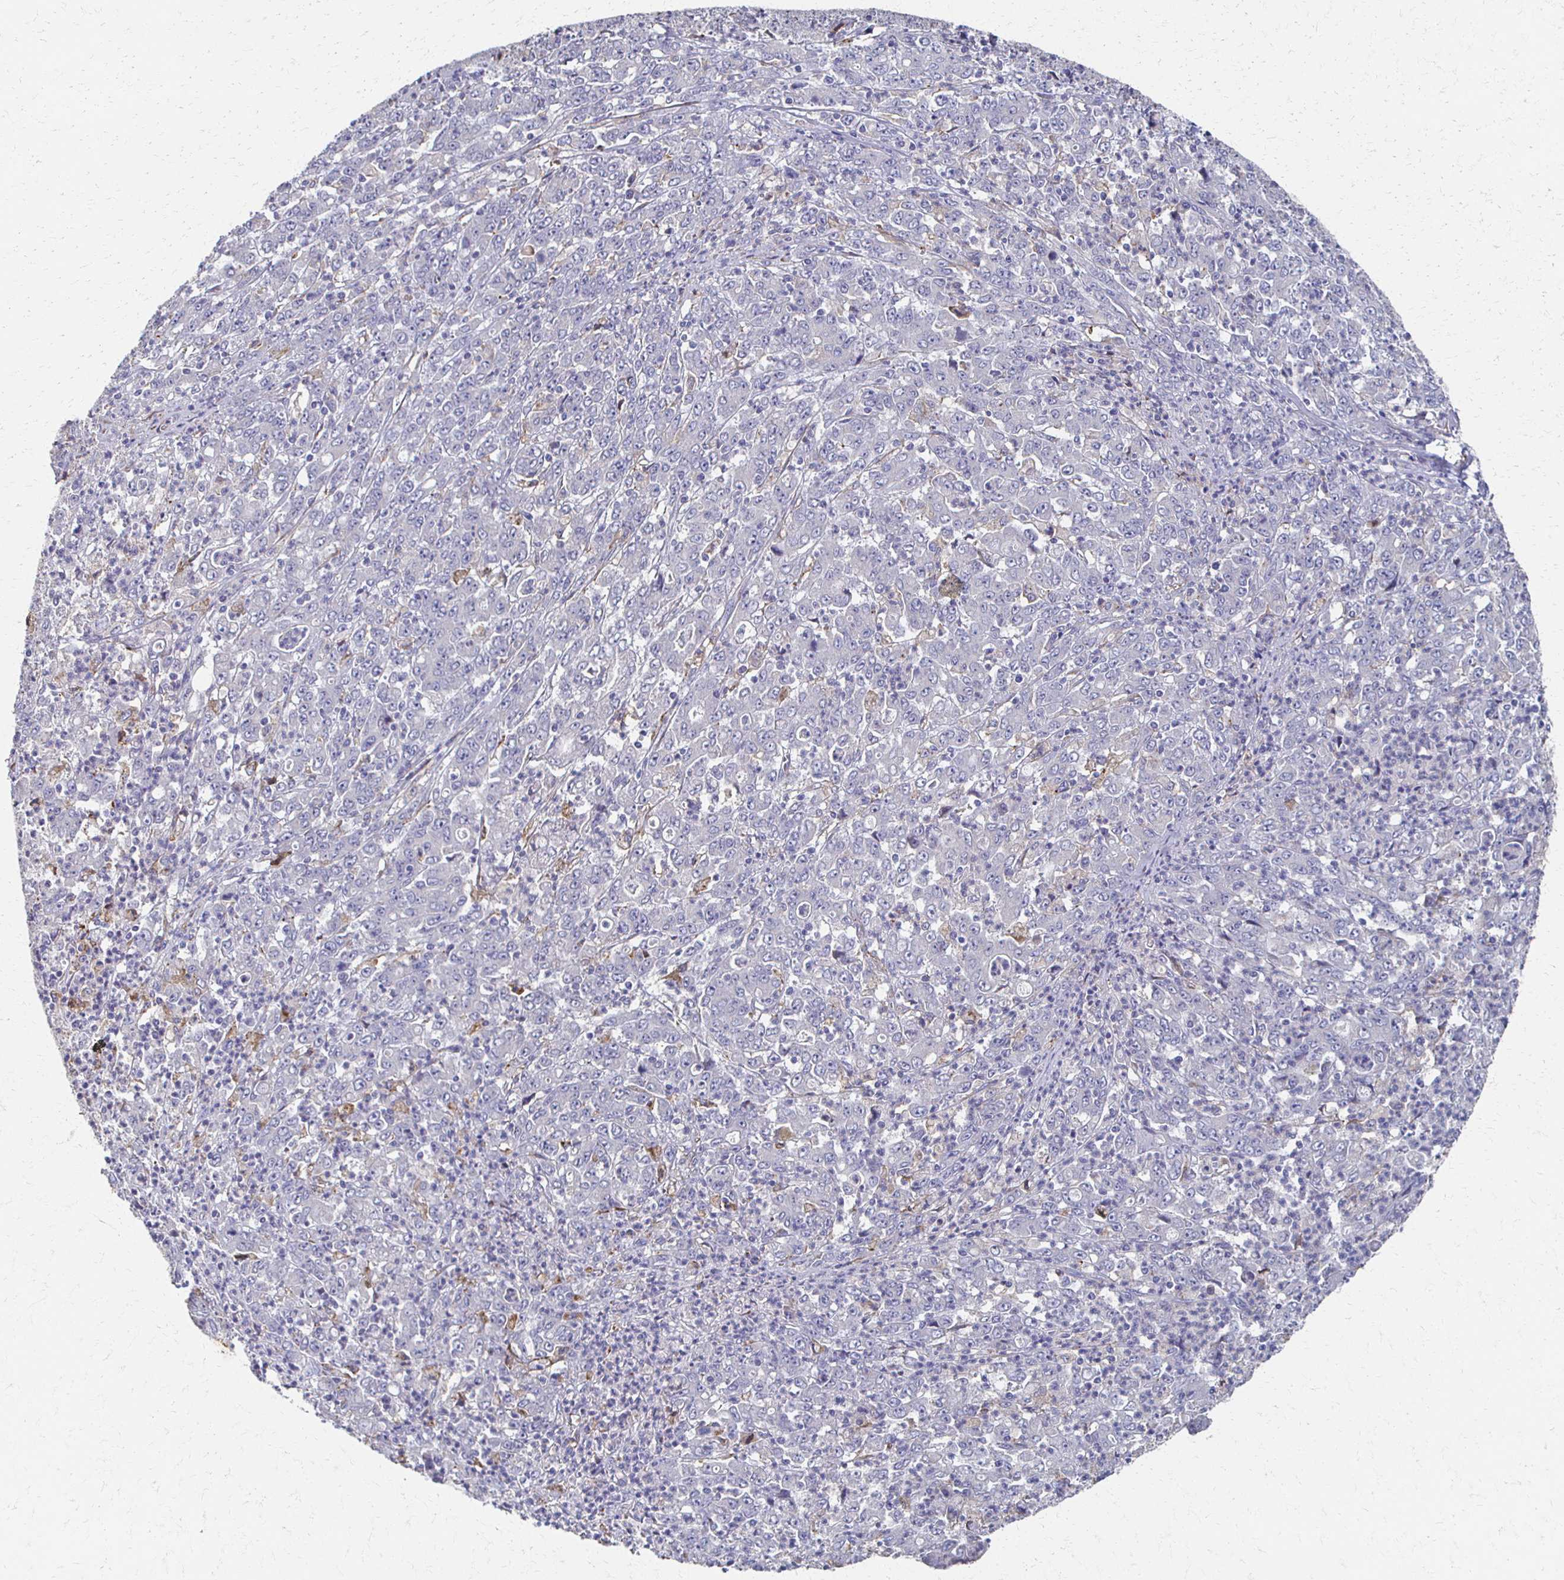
{"staining": {"intensity": "negative", "quantity": "none", "location": "none"}, "tissue": "stomach cancer", "cell_type": "Tumor cells", "image_type": "cancer", "snomed": [{"axis": "morphology", "description": "Adenocarcinoma, NOS"}, {"axis": "topography", "description": "Stomach, lower"}], "caption": "Immunohistochemical staining of human stomach cancer (adenocarcinoma) reveals no significant positivity in tumor cells. (Immunohistochemistry (ihc), brightfield microscopy, high magnification).", "gene": "CX3CR1", "patient": {"sex": "female", "age": 71}}